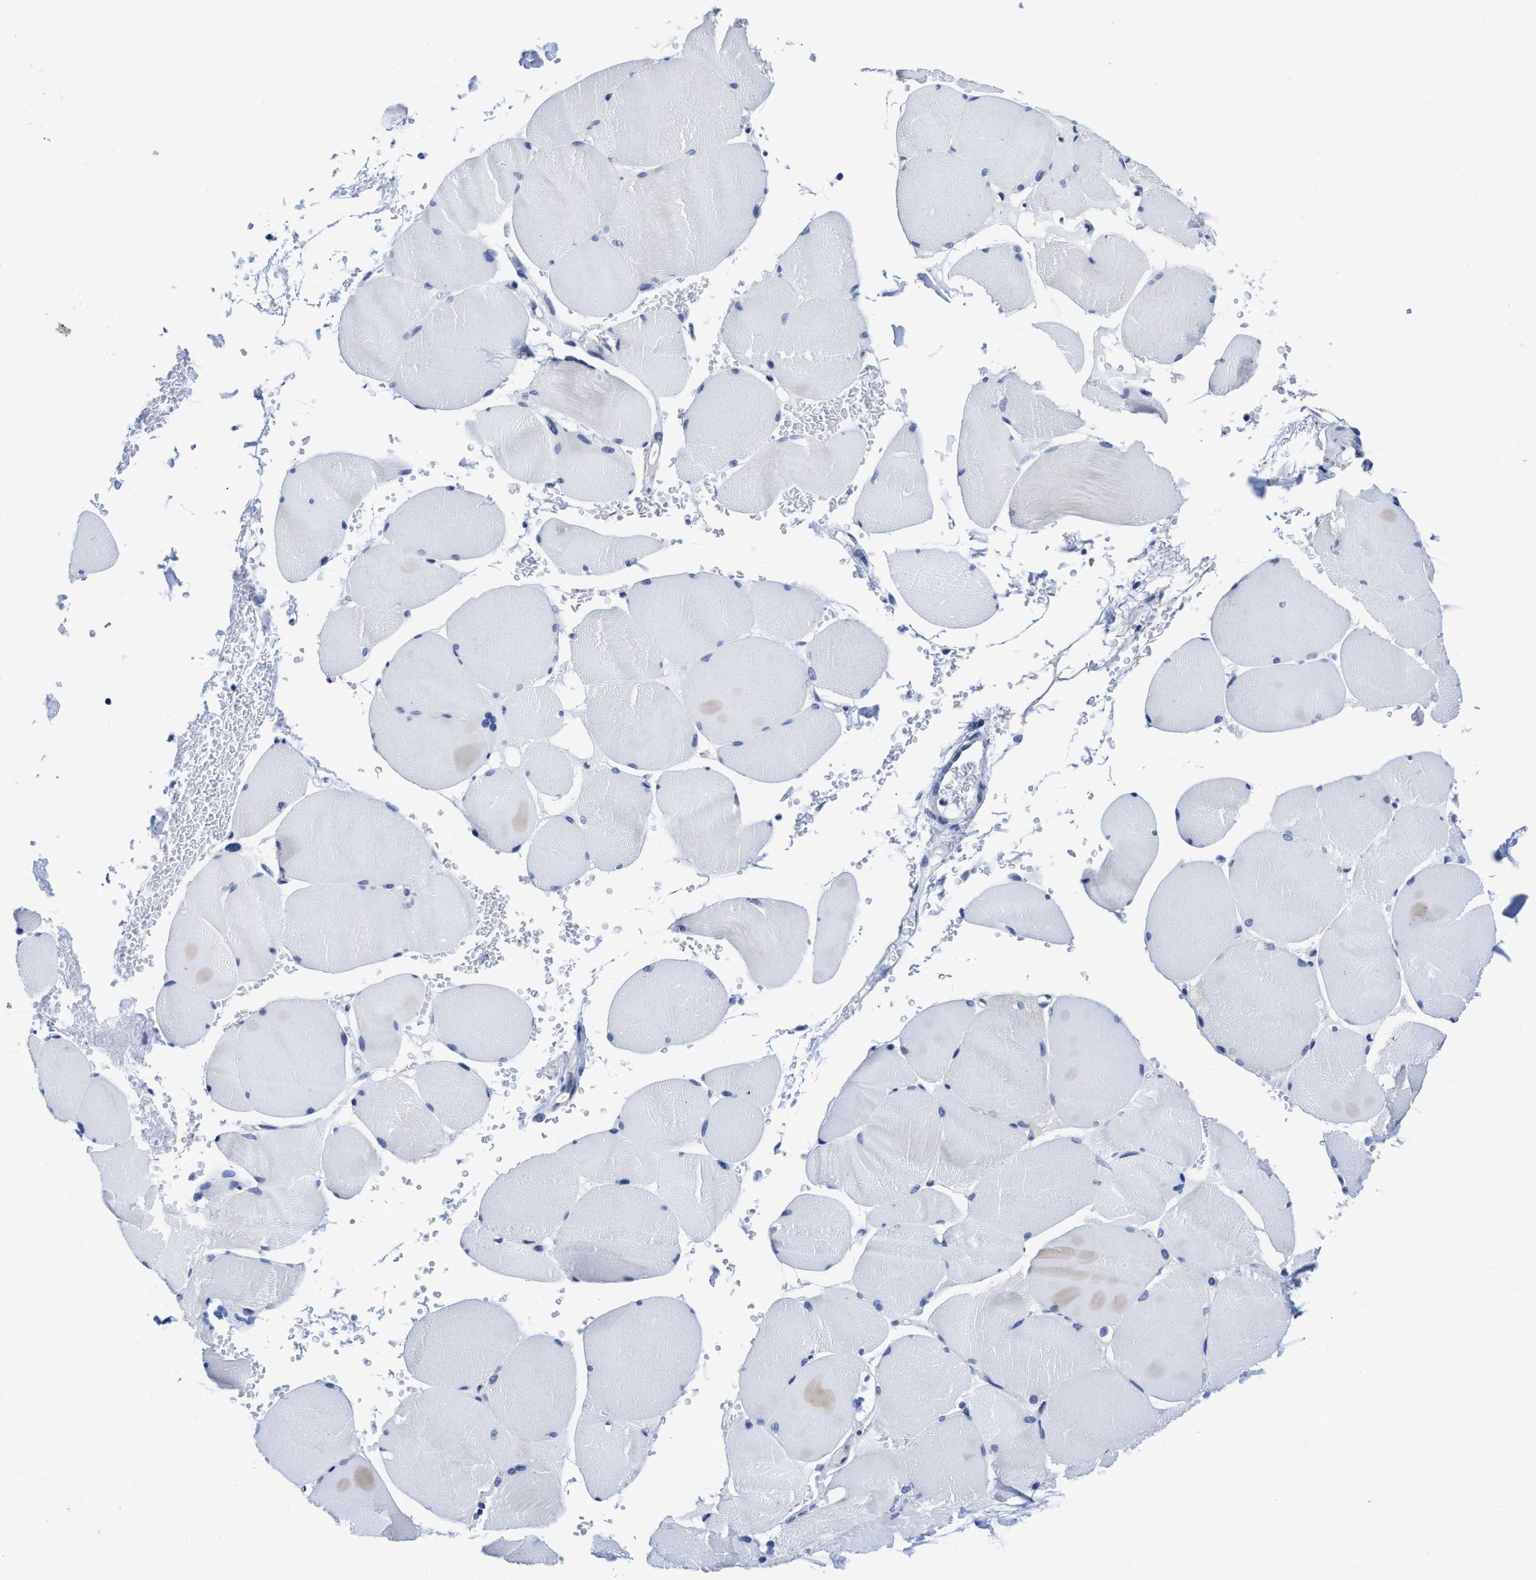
{"staining": {"intensity": "negative", "quantity": "none", "location": "none"}, "tissue": "skeletal muscle", "cell_type": "Myocytes", "image_type": "normal", "snomed": [{"axis": "morphology", "description": "Normal tissue, NOS"}, {"axis": "topography", "description": "Skin"}, {"axis": "topography", "description": "Skeletal muscle"}], "caption": "DAB (3,3'-diaminobenzidine) immunohistochemical staining of normal skeletal muscle demonstrates no significant positivity in myocytes. (Stains: DAB immunohistochemistry (IHC) with hematoxylin counter stain, Microscopy: brightfield microscopy at high magnification).", "gene": "HOOK1", "patient": {"sex": "male", "age": 83}}